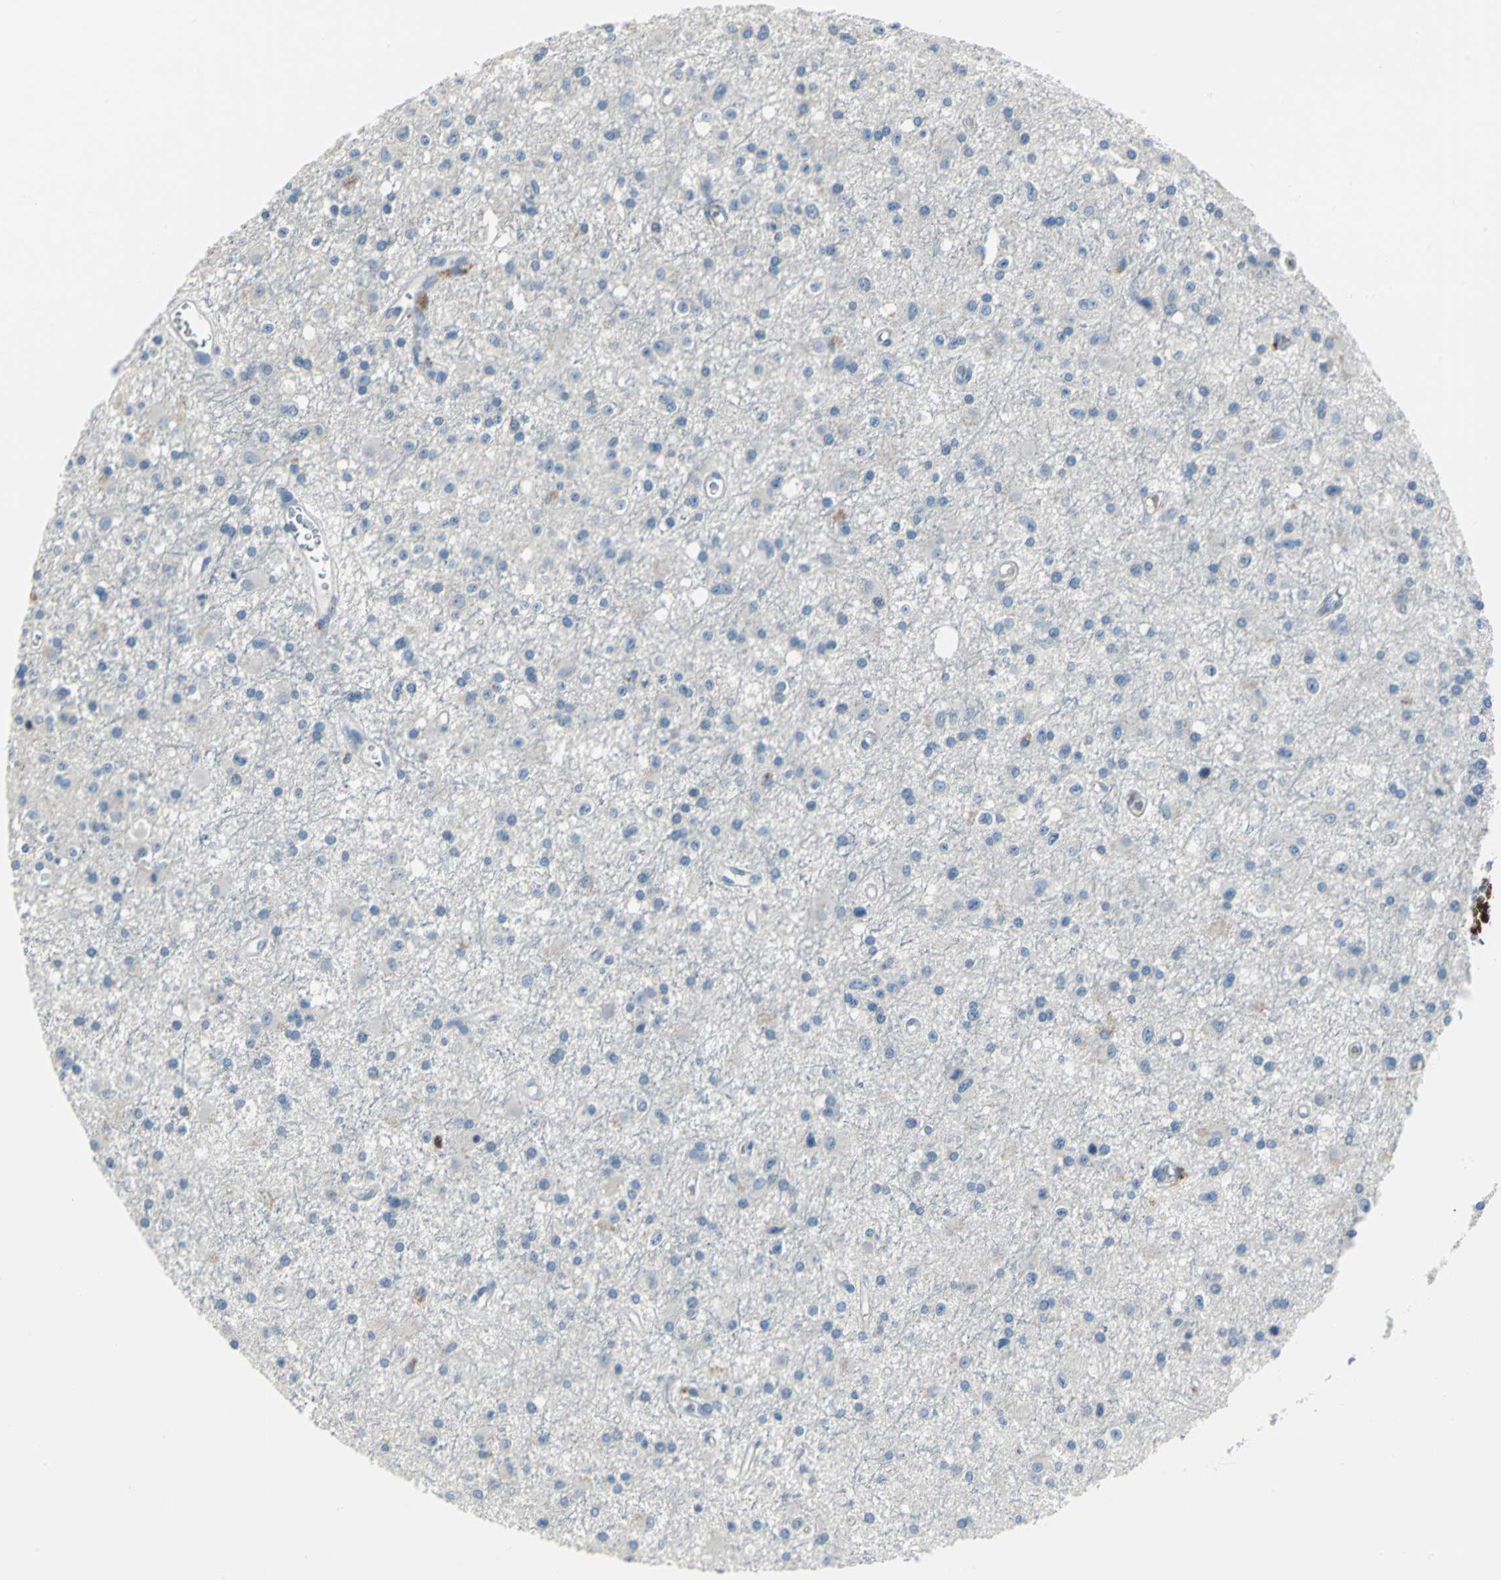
{"staining": {"intensity": "negative", "quantity": "none", "location": "none"}, "tissue": "glioma", "cell_type": "Tumor cells", "image_type": "cancer", "snomed": [{"axis": "morphology", "description": "Glioma, malignant, Low grade"}, {"axis": "topography", "description": "Brain"}], "caption": "The image shows no staining of tumor cells in glioma.", "gene": "MCM4", "patient": {"sex": "male", "age": 58}}